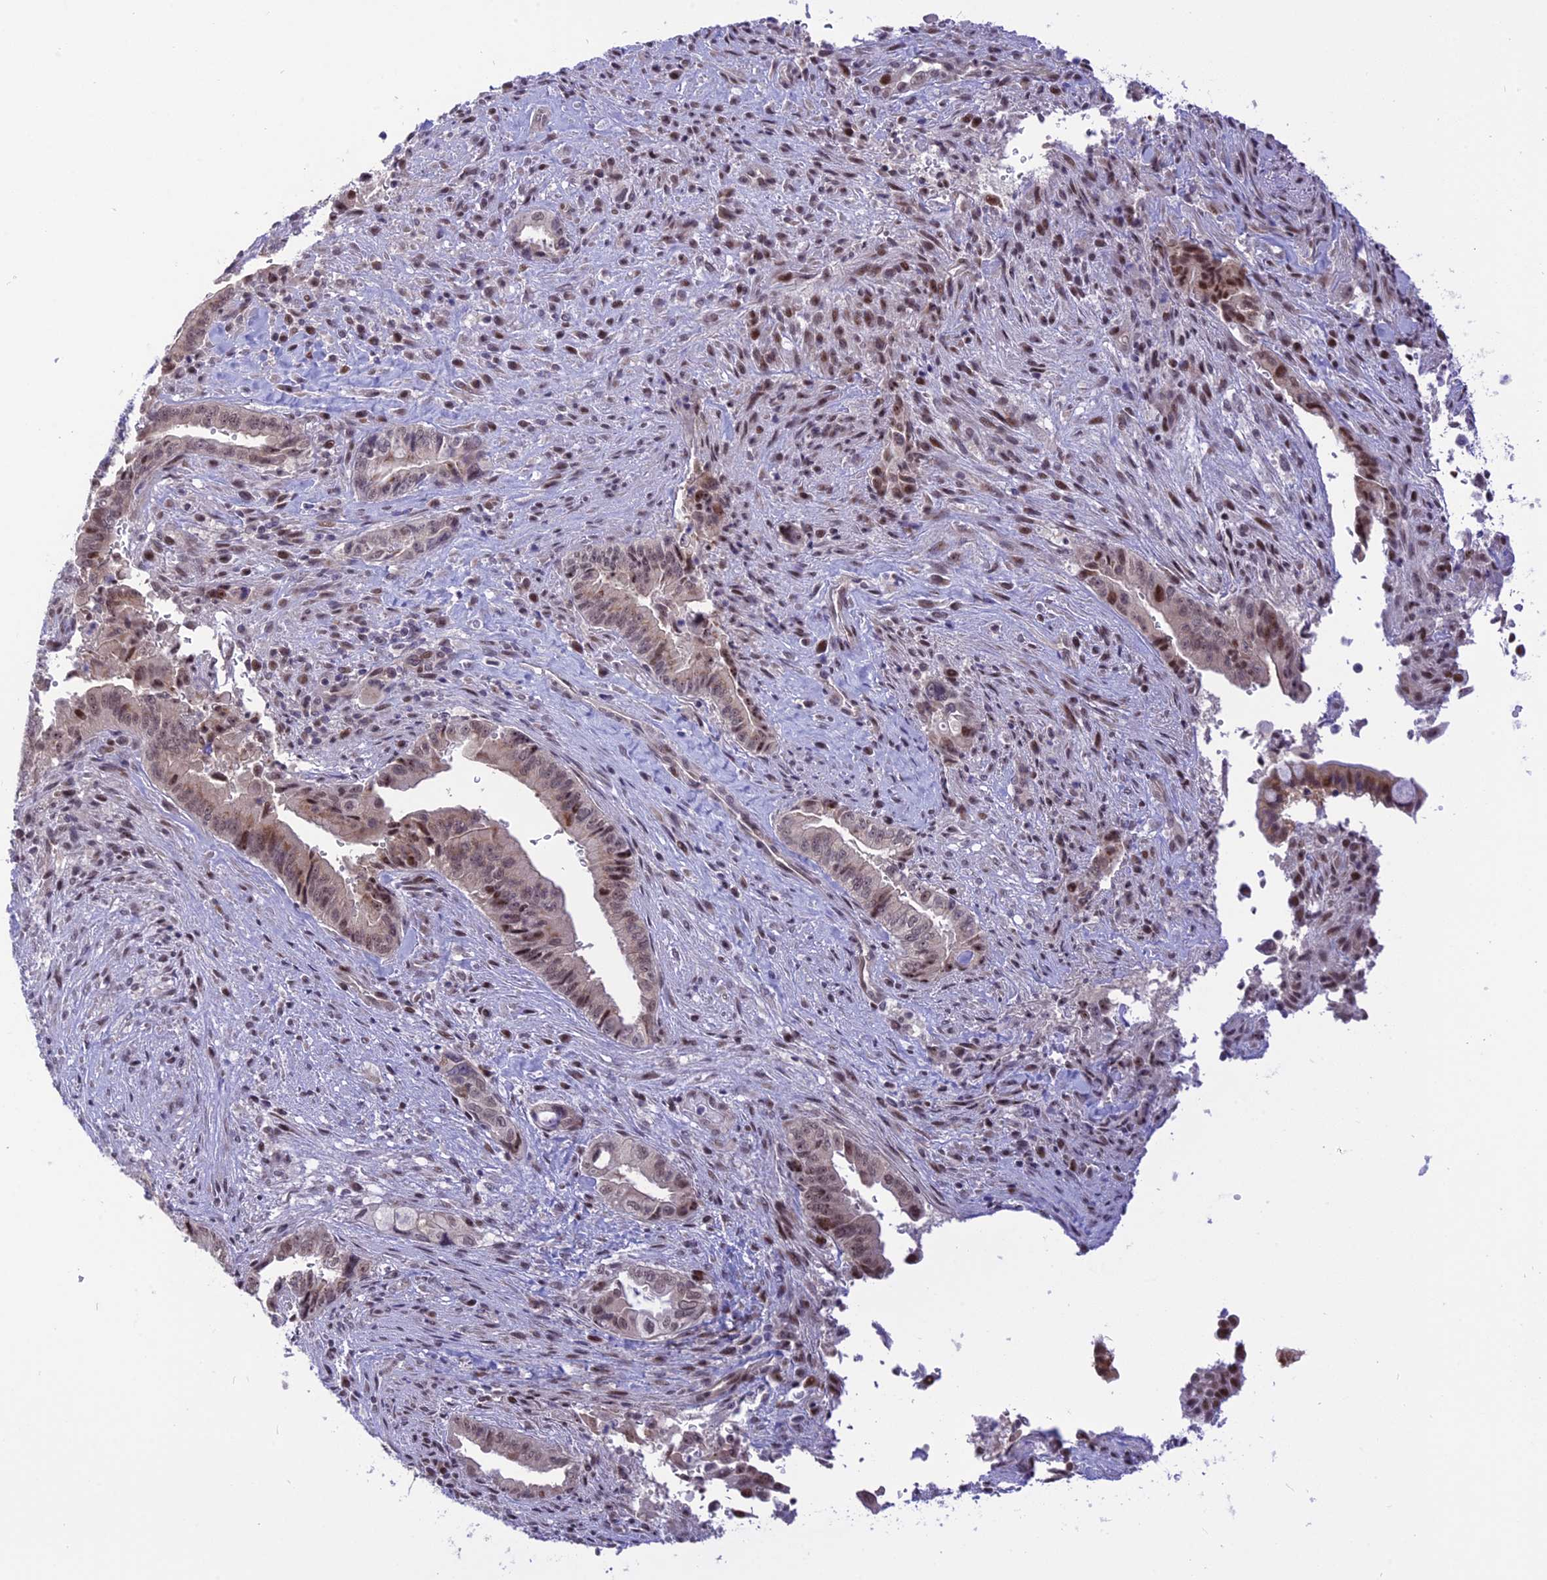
{"staining": {"intensity": "weak", "quantity": "25%-75%", "location": "cytoplasmic/membranous,nuclear"}, "tissue": "pancreatic cancer", "cell_type": "Tumor cells", "image_type": "cancer", "snomed": [{"axis": "morphology", "description": "Adenocarcinoma, NOS"}, {"axis": "topography", "description": "Pancreas"}], "caption": "This image shows immunohistochemistry staining of pancreatic cancer, with low weak cytoplasmic/membranous and nuclear staining in about 25%-75% of tumor cells.", "gene": "ZNF837", "patient": {"sex": "male", "age": 70}}